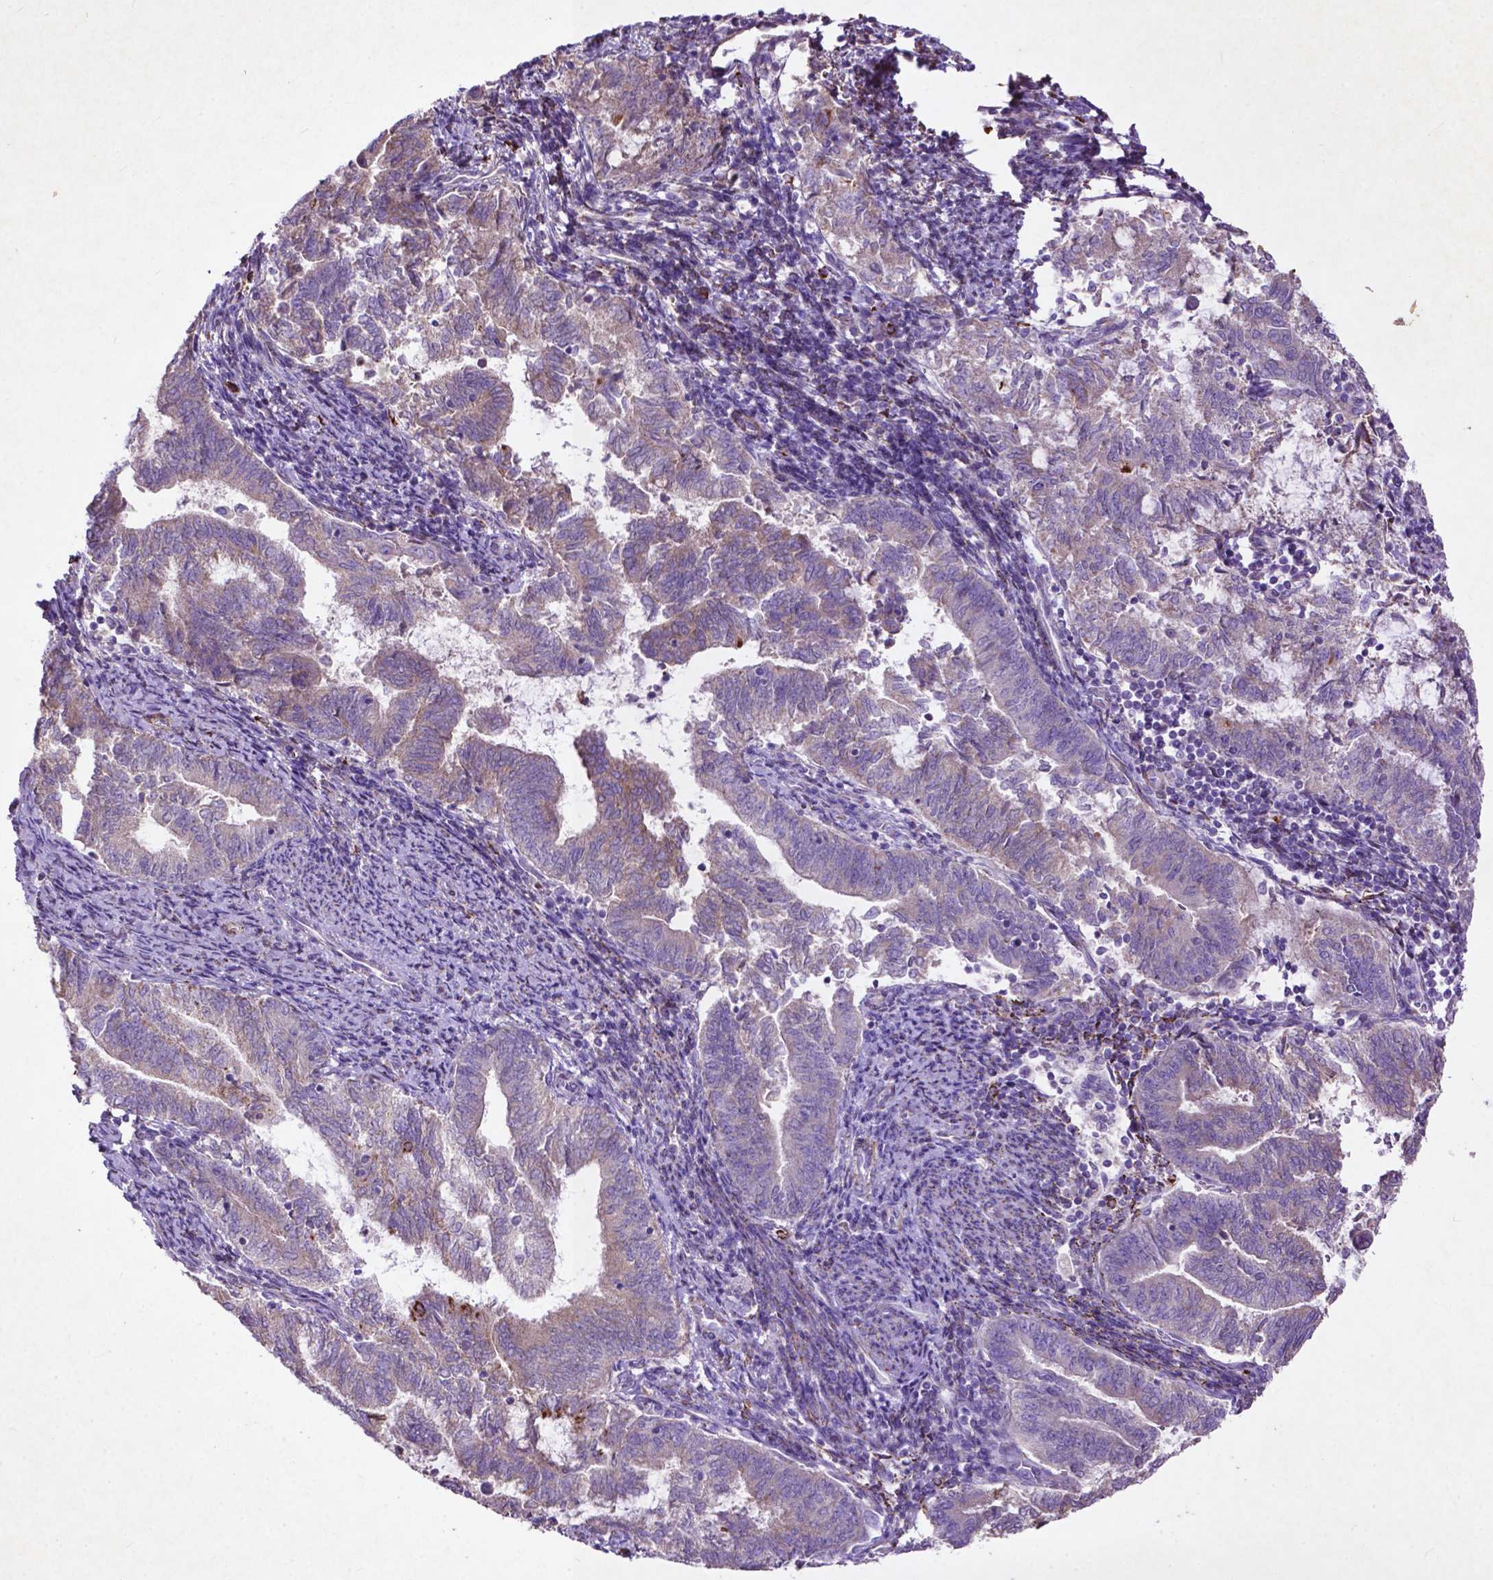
{"staining": {"intensity": "moderate", "quantity": "<25%", "location": "cytoplasmic/membranous"}, "tissue": "endometrial cancer", "cell_type": "Tumor cells", "image_type": "cancer", "snomed": [{"axis": "morphology", "description": "Adenocarcinoma, NOS"}, {"axis": "topography", "description": "Endometrium"}], "caption": "The photomicrograph reveals staining of adenocarcinoma (endometrial), revealing moderate cytoplasmic/membranous protein expression (brown color) within tumor cells.", "gene": "THEGL", "patient": {"sex": "female", "age": 65}}